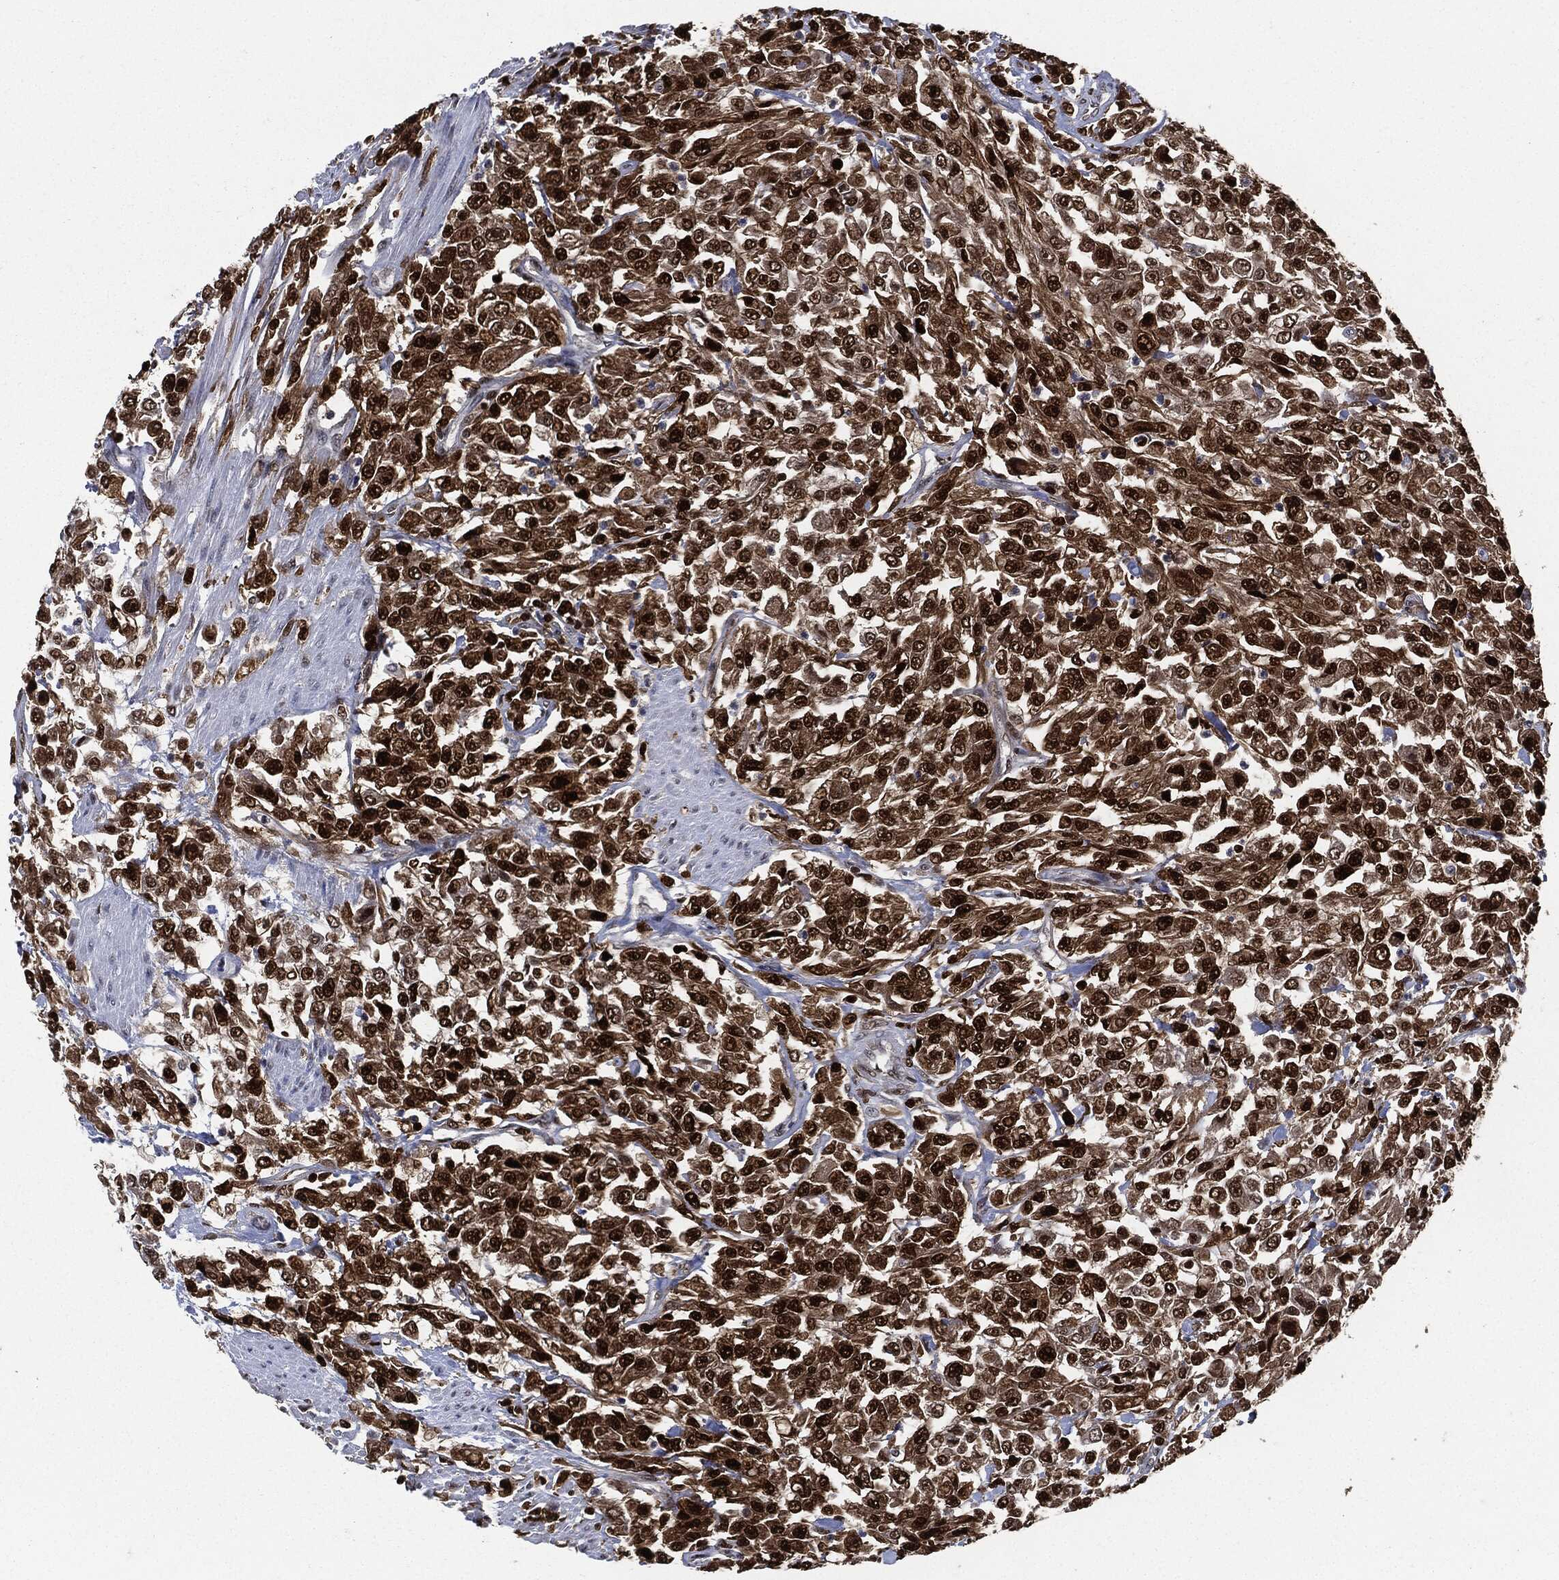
{"staining": {"intensity": "strong", "quantity": ">75%", "location": "cytoplasmic/membranous,nuclear"}, "tissue": "urothelial cancer", "cell_type": "Tumor cells", "image_type": "cancer", "snomed": [{"axis": "morphology", "description": "Urothelial carcinoma, High grade"}, {"axis": "topography", "description": "Urinary bladder"}], "caption": "Urothelial cancer stained with a brown dye displays strong cytoplasmic/membranous and nuclear positive staining in about >75% of tumor cells.", "gene": "PCNA", "patient": {"sex": "male", "age": 46}}